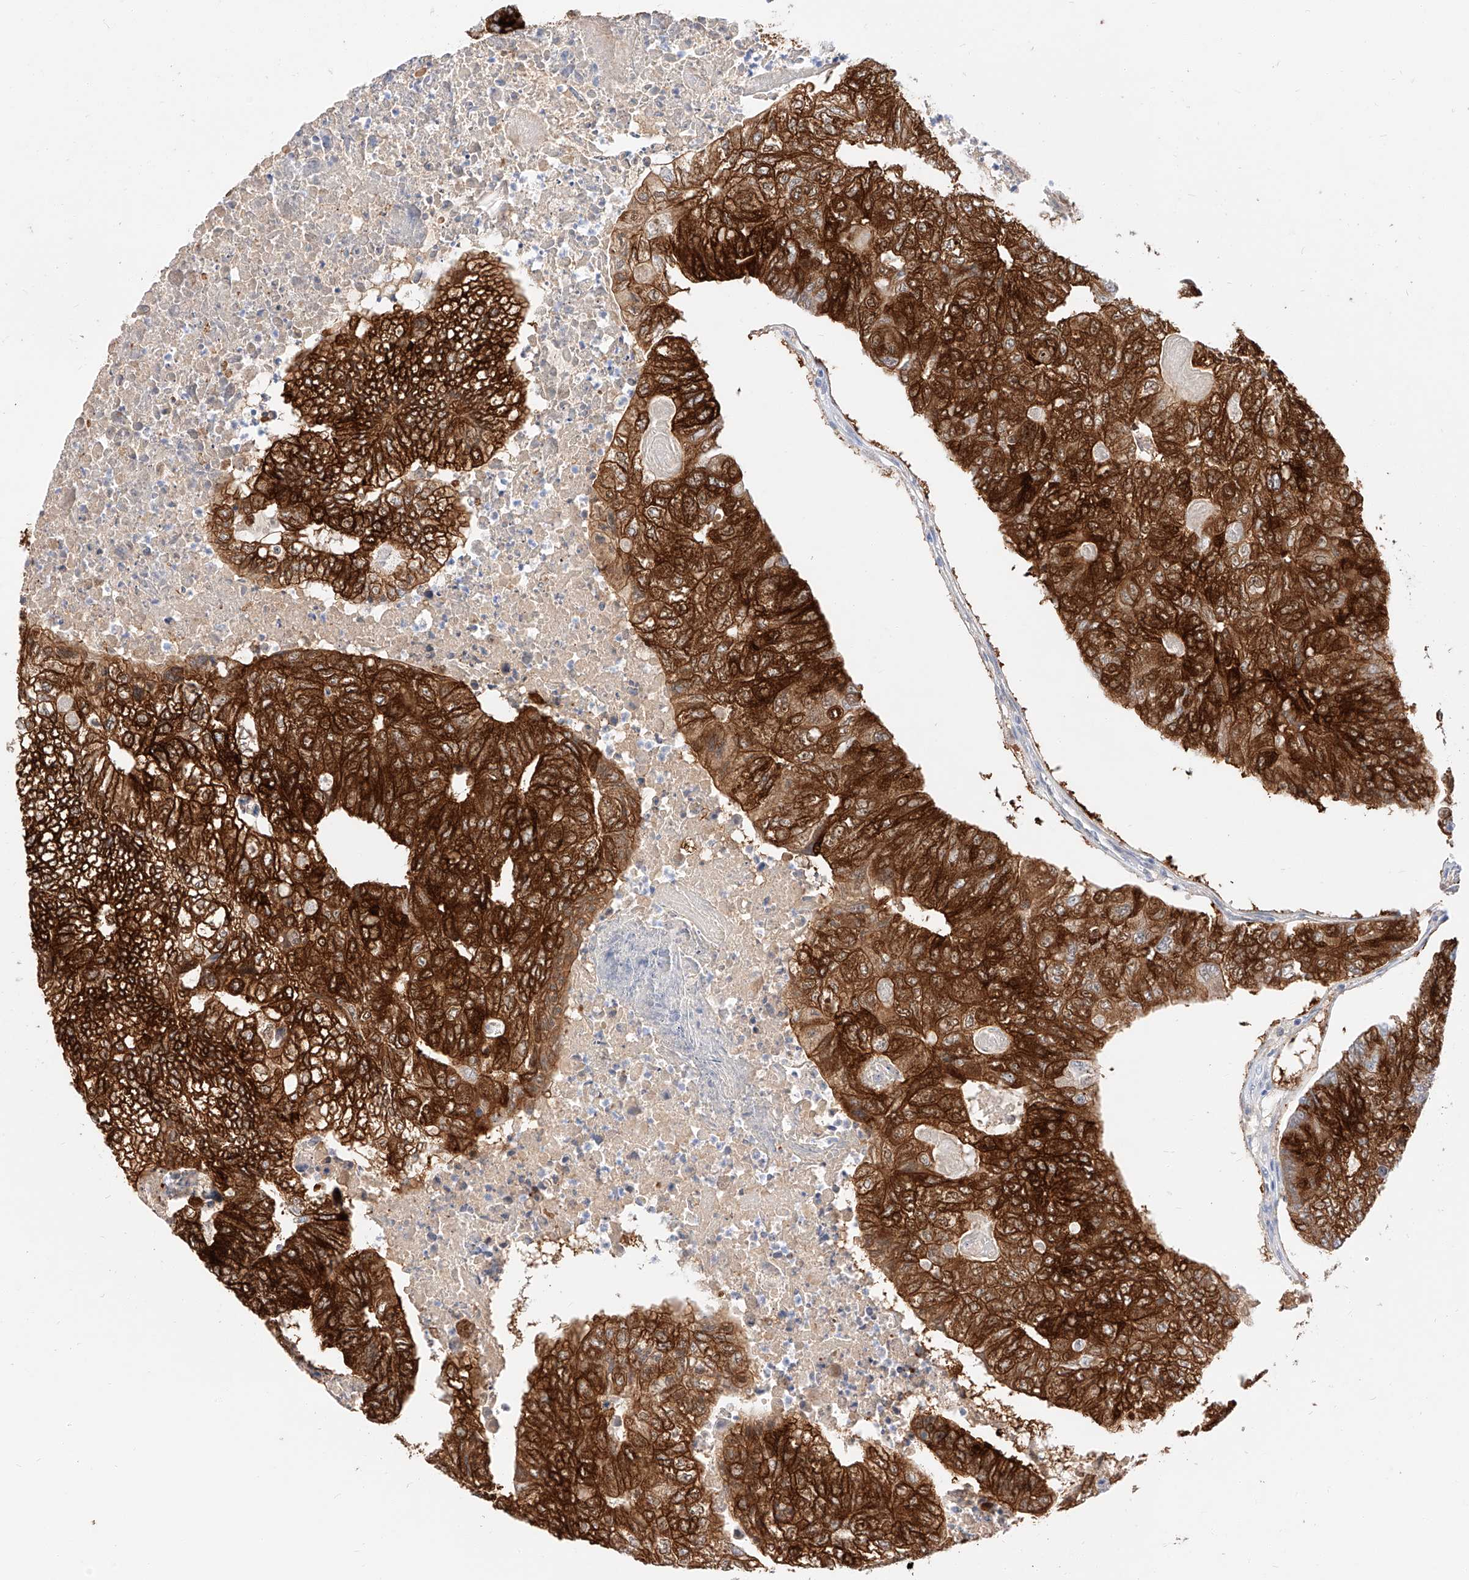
{"staining": {"intensity": "strong", "quantity": ">75%", "location": "cytoplasmic/membranous"}, "tissue": "colorectal cancer", "cell_type": "Tumor cells", "image_type": "cancer", "snomed": [{"axis": "morphology", "description": "Adenocarcinoma, NOS"}, {"axis": "topography", "description": "Colon"}], "caption": "Colorectal cancer stained with a brown dye exhibits strong cytoplasmic/membranous positive staining in about >75% of tumor cells.", "gene": "MAP7", "patient": {"sex": "female", "age": 67}}